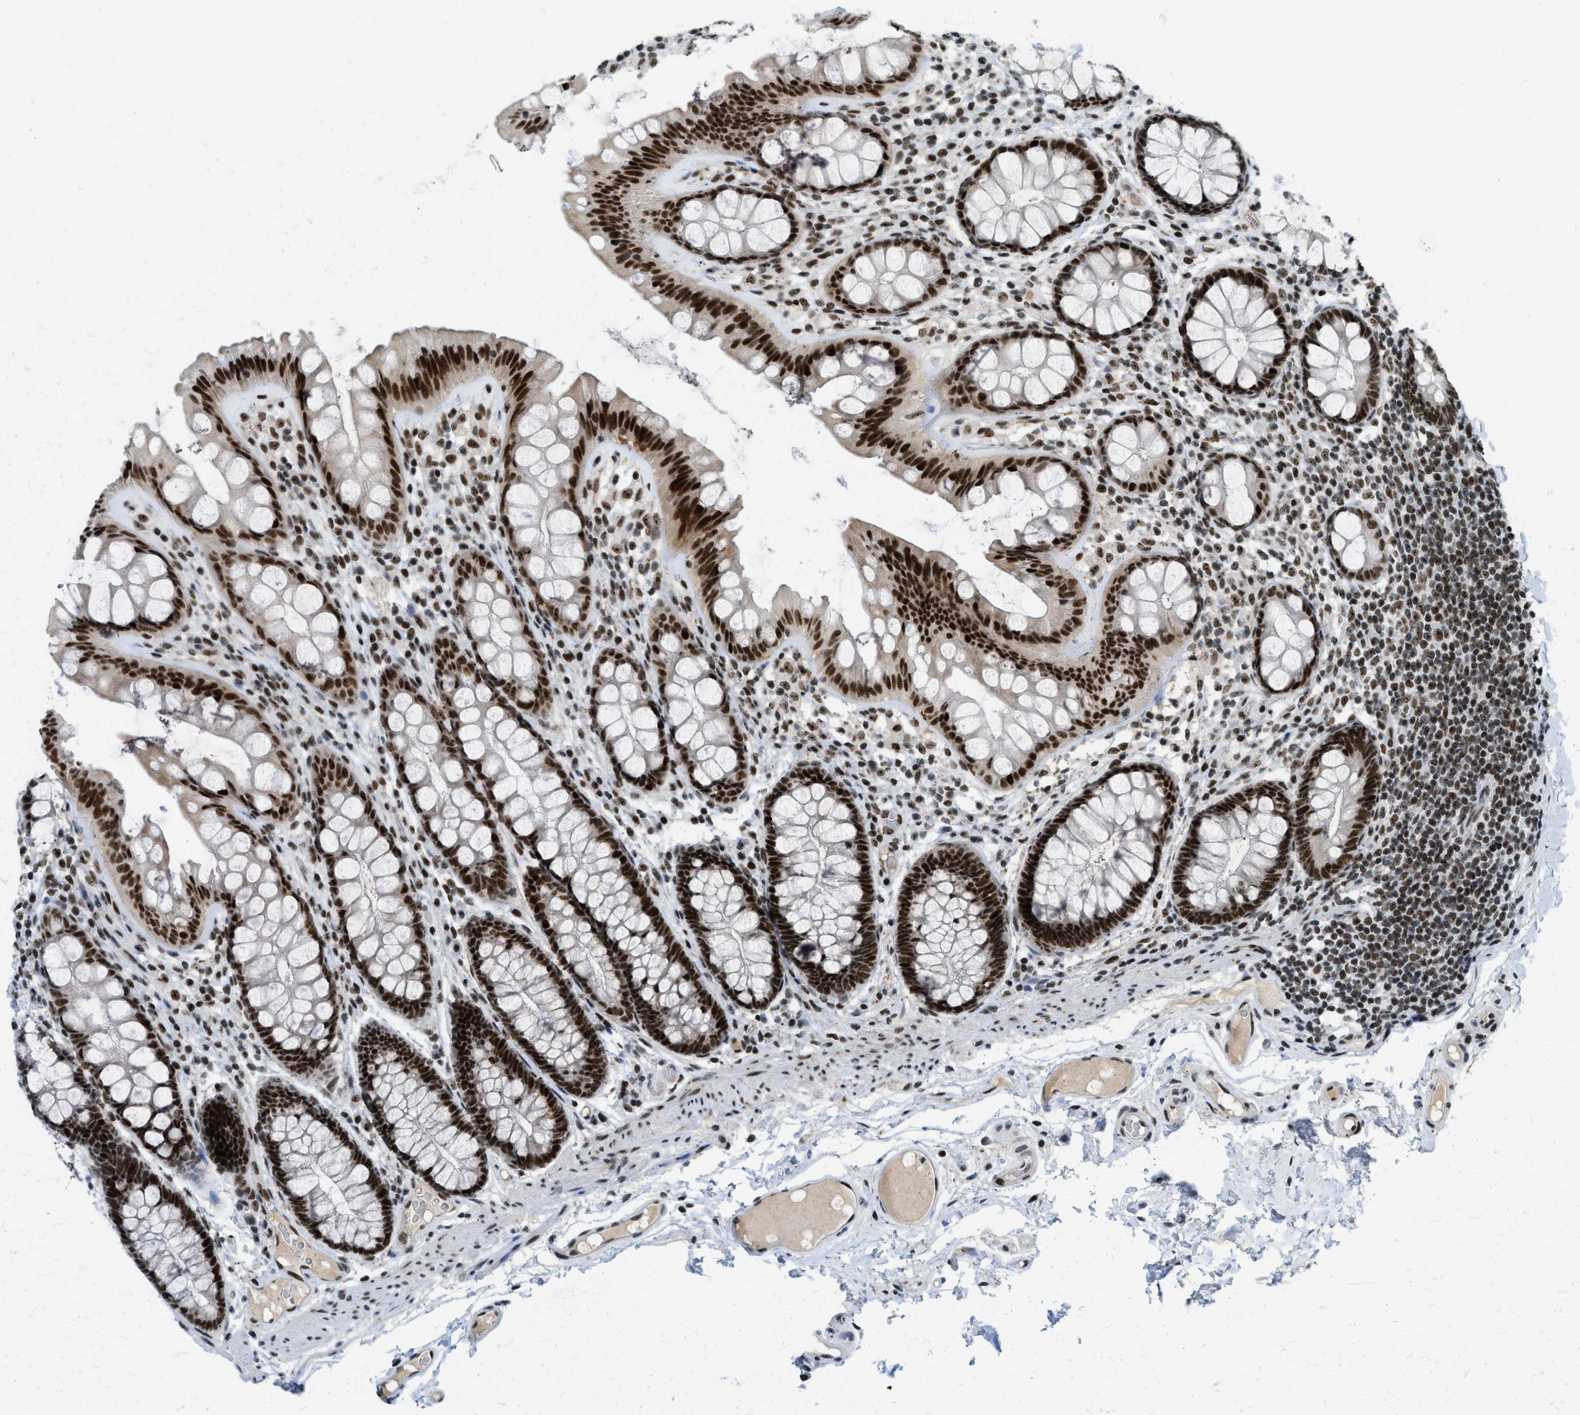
{"staining": {"intensity": "strong", "quantity": ">75%", "location": "nuclear"}, "tissue": "colon", "cell_type": "Endothelial cells", "image_type": "normal", "snomed": [{"axis": "morphology", "description": "Normal tissue, NOS"}, {"axis": "topography", "description": "Colon"}], "caption": "Human colon stained with a brown dye reveals strong nuclear positive positivity in about >75% of endothelial cells.", "gene": "URB1", "patient": {"sex": "female", "age": 56}}